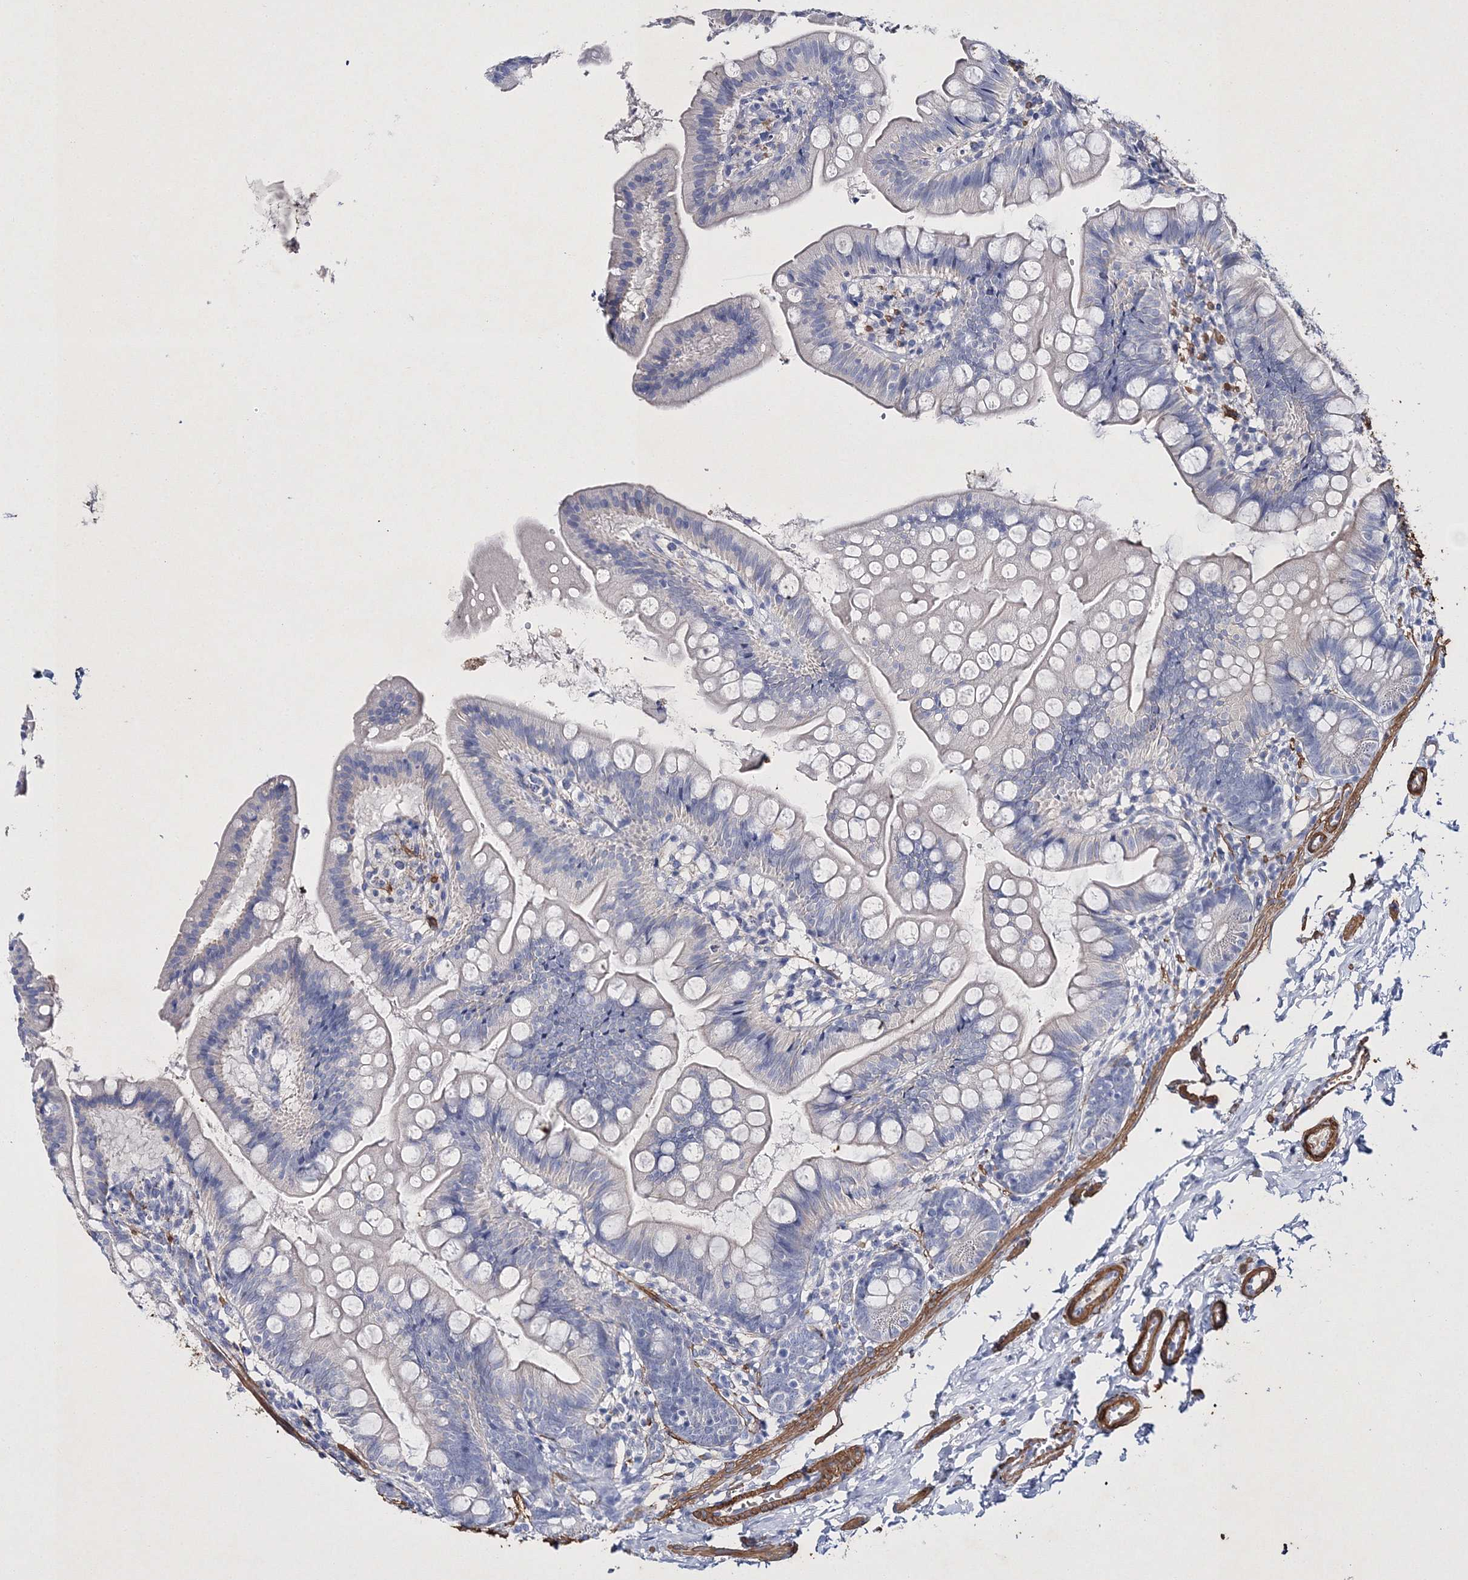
{"staining": {"intensity": "negative", "quantity": "none", "location": "none"}, "tissue": "small intestine", "cell_type": "Glandular cells", "image_type": "normal", "snomed": [{"axis": "morphology", "description": "Normal tissue, NOS"}, {"axis": "topography", "description": "Small intestine"}], "caption": "This is a histopathology image of IHC staining of normal small intestine, which shows no staining in glandular cells. The staining was performed using DAB (3,3'-diaminobenzidine) to visualize the protein expression in brown, while the nuclei were stained in blue with hematoxylin (Magnification: 20x).", "gene": "RTN2", "patient": {"sex": "male", "age": 7}}